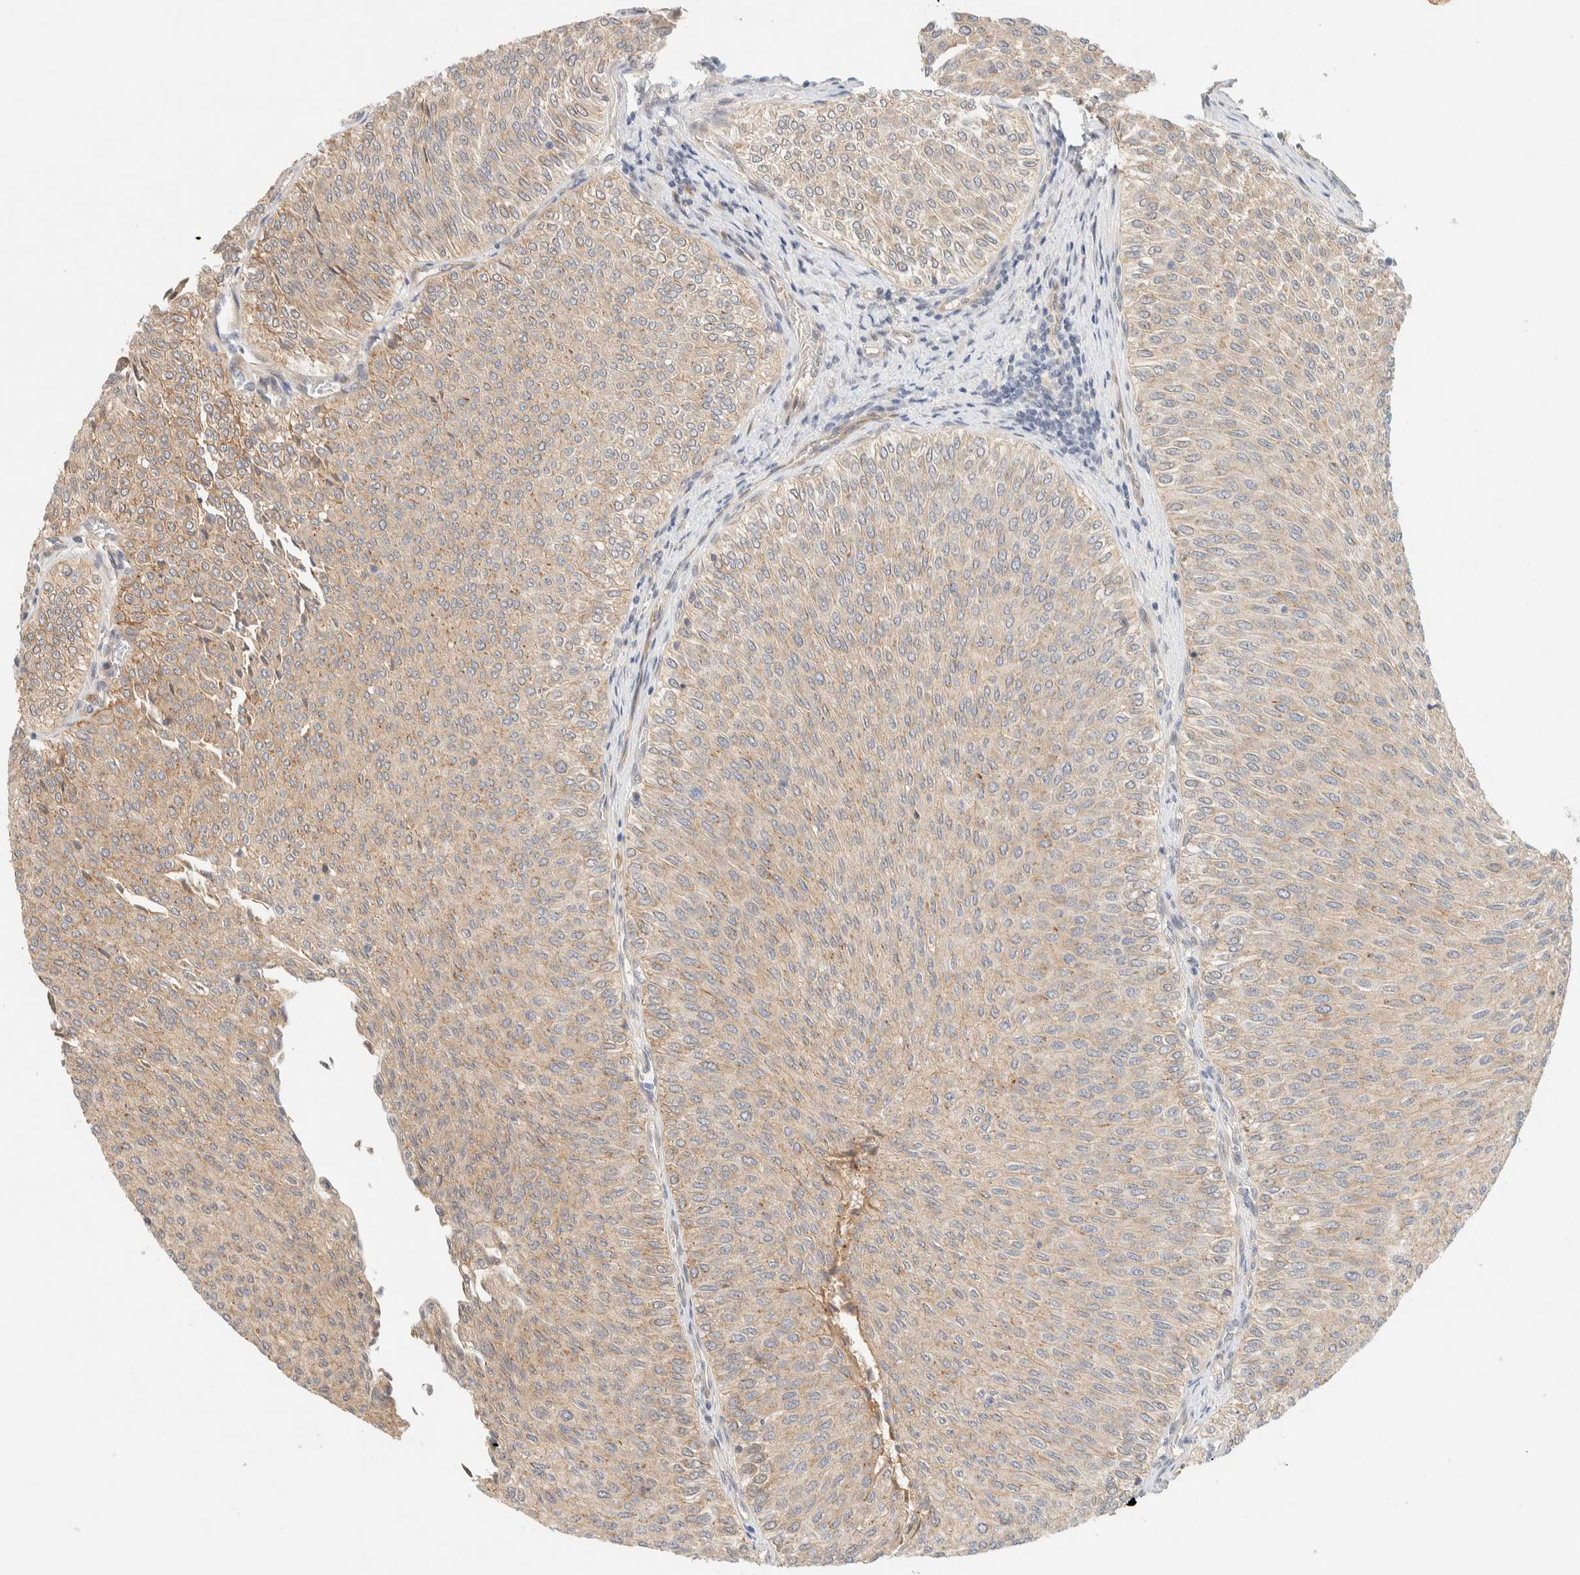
{"staining": {"intensity": "weak", "quantity": ">75%", "location": "cytoplasmic/membranous"}, "tissue": "urothelial cancer", "cell_type": "Tumor cells", "image_type": "cancer", "snomed": [{"axis": "morphology", "description": "Urothelial carcinoma, Low grade"}, {"axis": "topography", "description": "Urinary bladder"}], "caption": "Human urothelial cancer stained with a brown dye shows weak cytoplasmic/membranous positive positivity in about >75% of tumor cells.", "gene": "FAT1", "patient": {"sex": "male", "age": 78}}